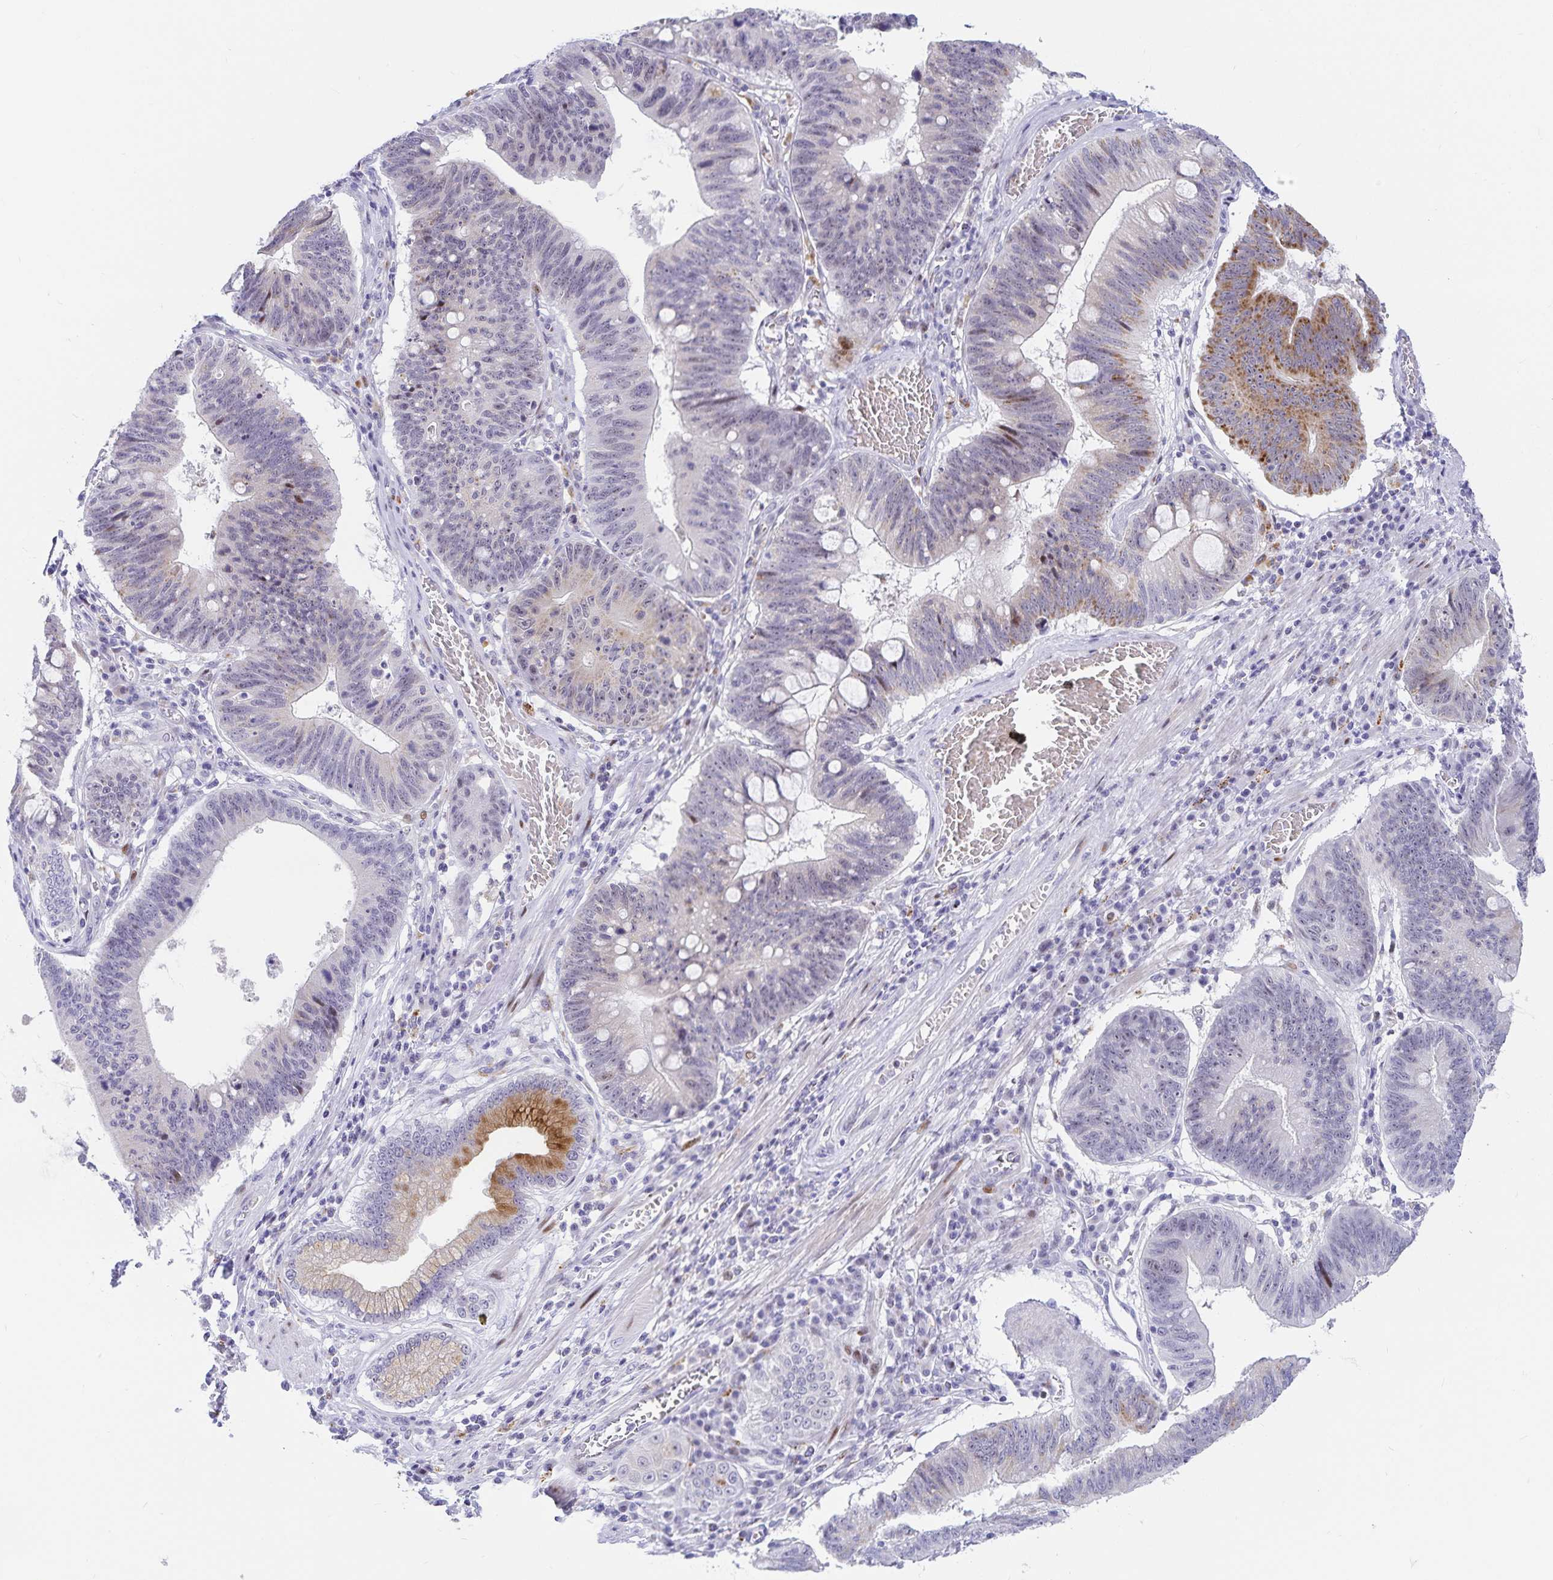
{"staining": {"intensity": "strong", "quantity": "<25%", "location": "cytoplasmic/membranous"}, "tissue": "stomach cancer", "cell_type": "Tumor cells", "image_type": "cancer", "snomed": [{"axis": "morphology", "description": "Adenocarcinoma, NOS"}, {"axis": "topography", "description": "Stomach"}], "caption": "The image shows immunohistochemical staining of adenocarcinoma (stomach). There is strong cytoplasmic/membranous positivity is identified in approximately <25% of tumor cells. (IHC, brightfield microscopy, high magnification).", "gene": "KBTBD13", "patient": {"sex": "male", "age": 59}}